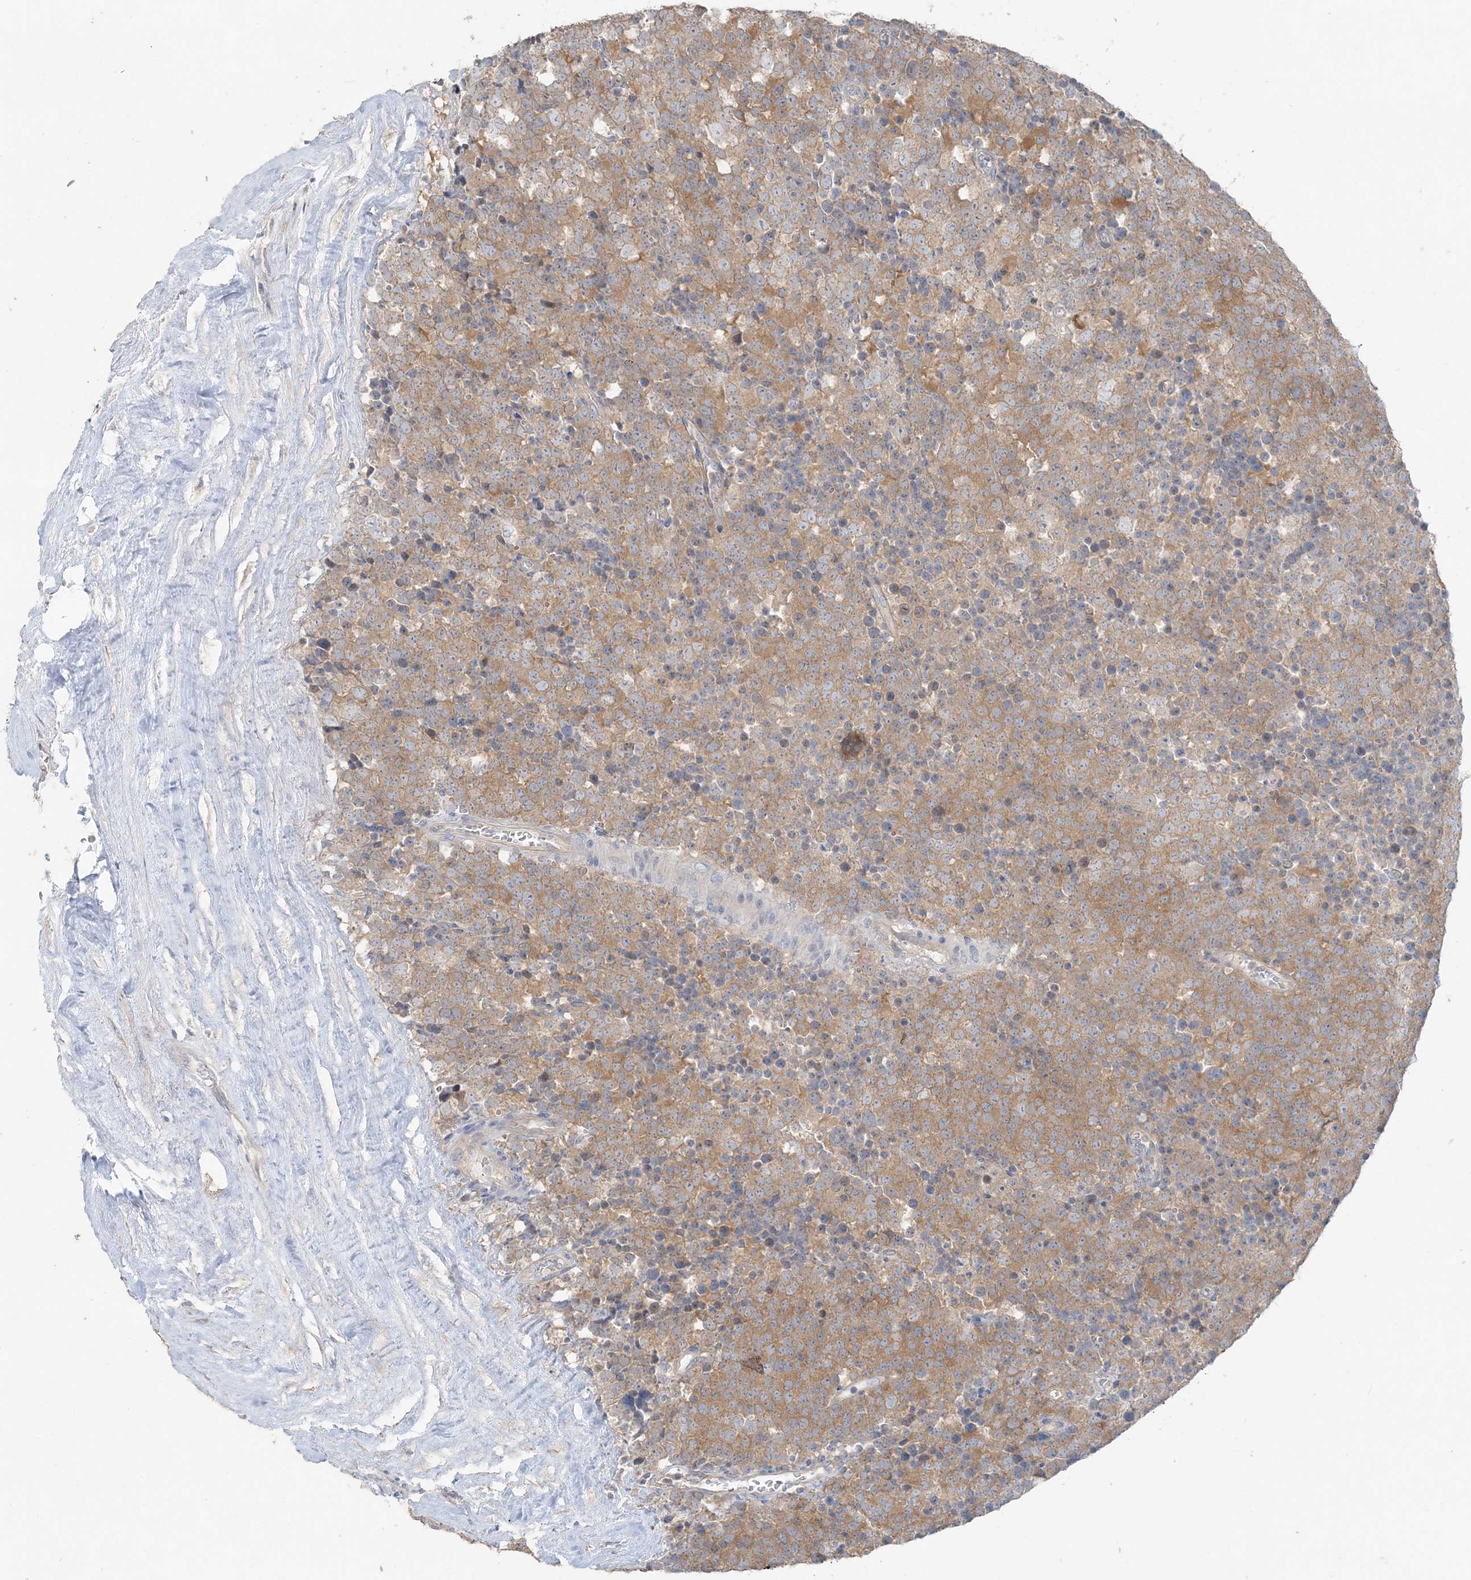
{"staining": {"intensity": "moderate", "quantity": ">75%", "location": "cytoplasmic/membranous"}, "tissue": "testis cancer", "cell_type": "Tumor cells", "image_type": "cancer", "snomed": [{"axis": "morphology", "description": "Seminoma, NOS"}, {"axis": "topography", "description": "Testis"}], "caption": "DAB (3,3'-diaminobenzidine) immunohistochemical staining of human seminoma (testis) shows moderate cytoplasmic/membranous protein positivity in approximately >75% of tumor cells. Nuclei are stained in blue.", "gene": "TBC1D5", "patient": {"sex": "male", "age": 71}}